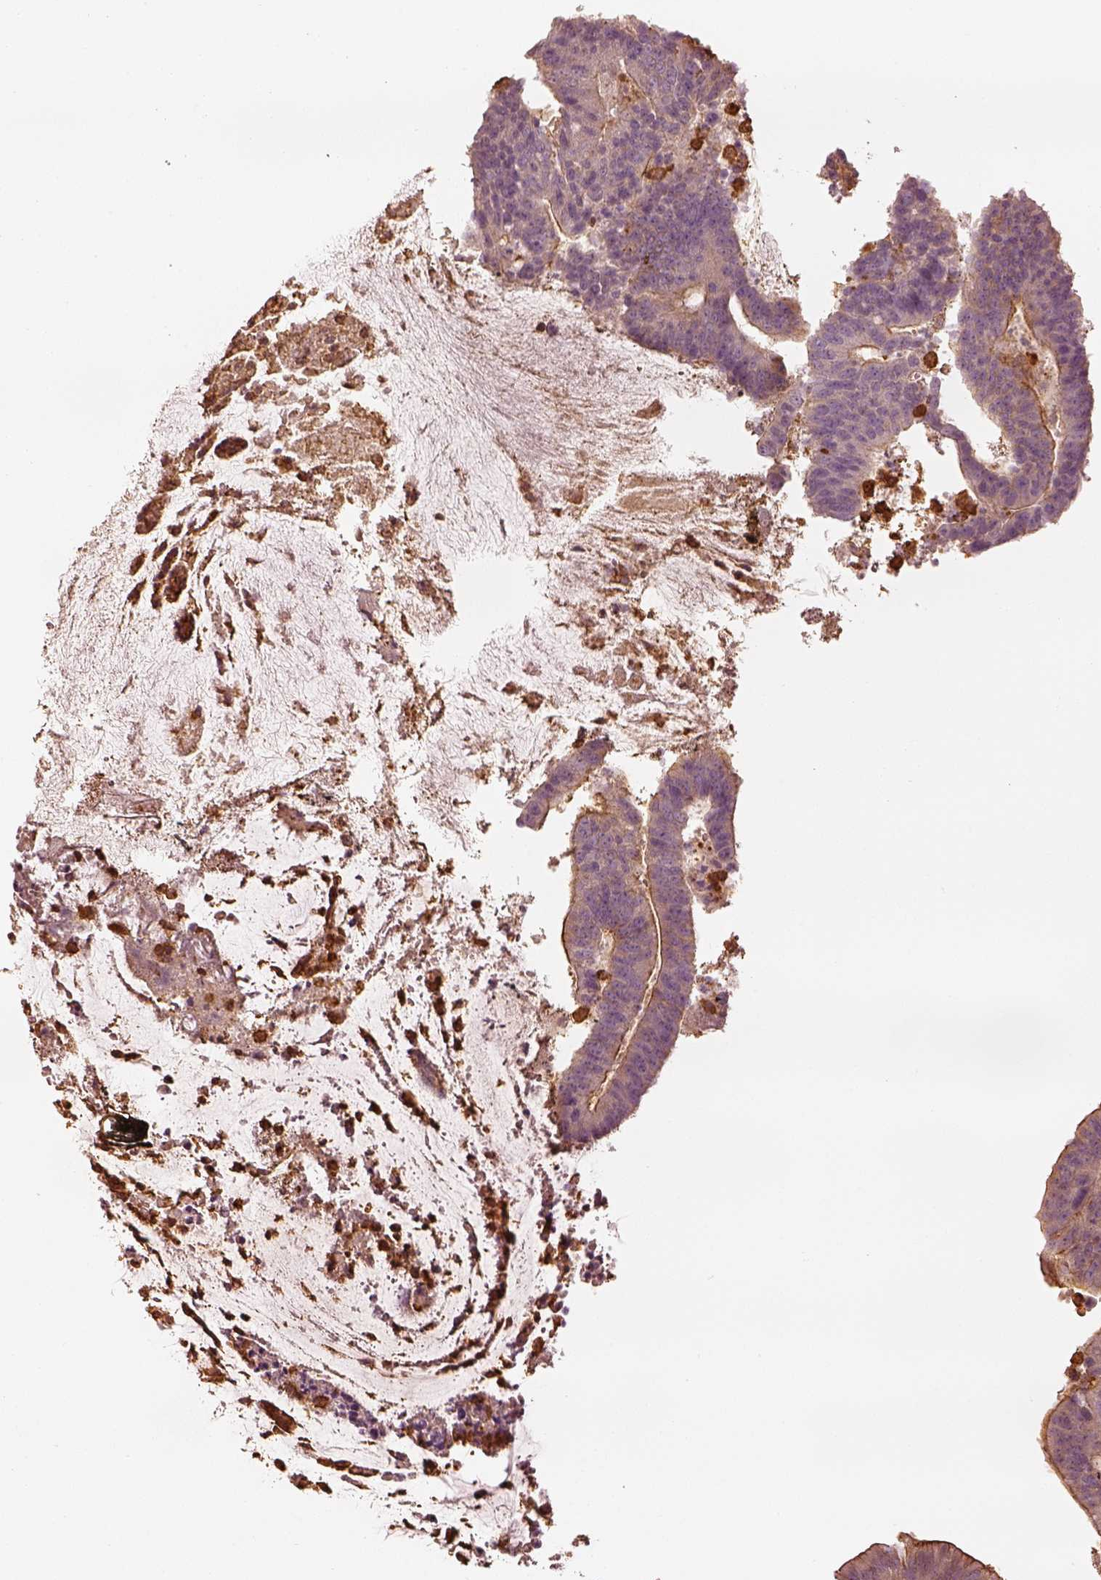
{"staining": {"intensity": "strong", "quantity": "<25%", "location": "cytoplasmic/membranous"}, "tissue": "colorectal cancer", "cell_type": "Tumor cells", "image_type": "cancer", "snomed": [{"axis": "morphology", "description": "Adenocarcinoma, NOS"}, {"axis": "topography", "description": "Colon"}], "caption": "IHC histopathology image of human colorectal cancer (adenocarcinoma) stained for a protein (brown), which reveals medium levels of strong cytoplasmic/membranous staining in about <25% of tumor cells.", "gene": "ZYX", "patient": {"sex": "female", "age": 43}}